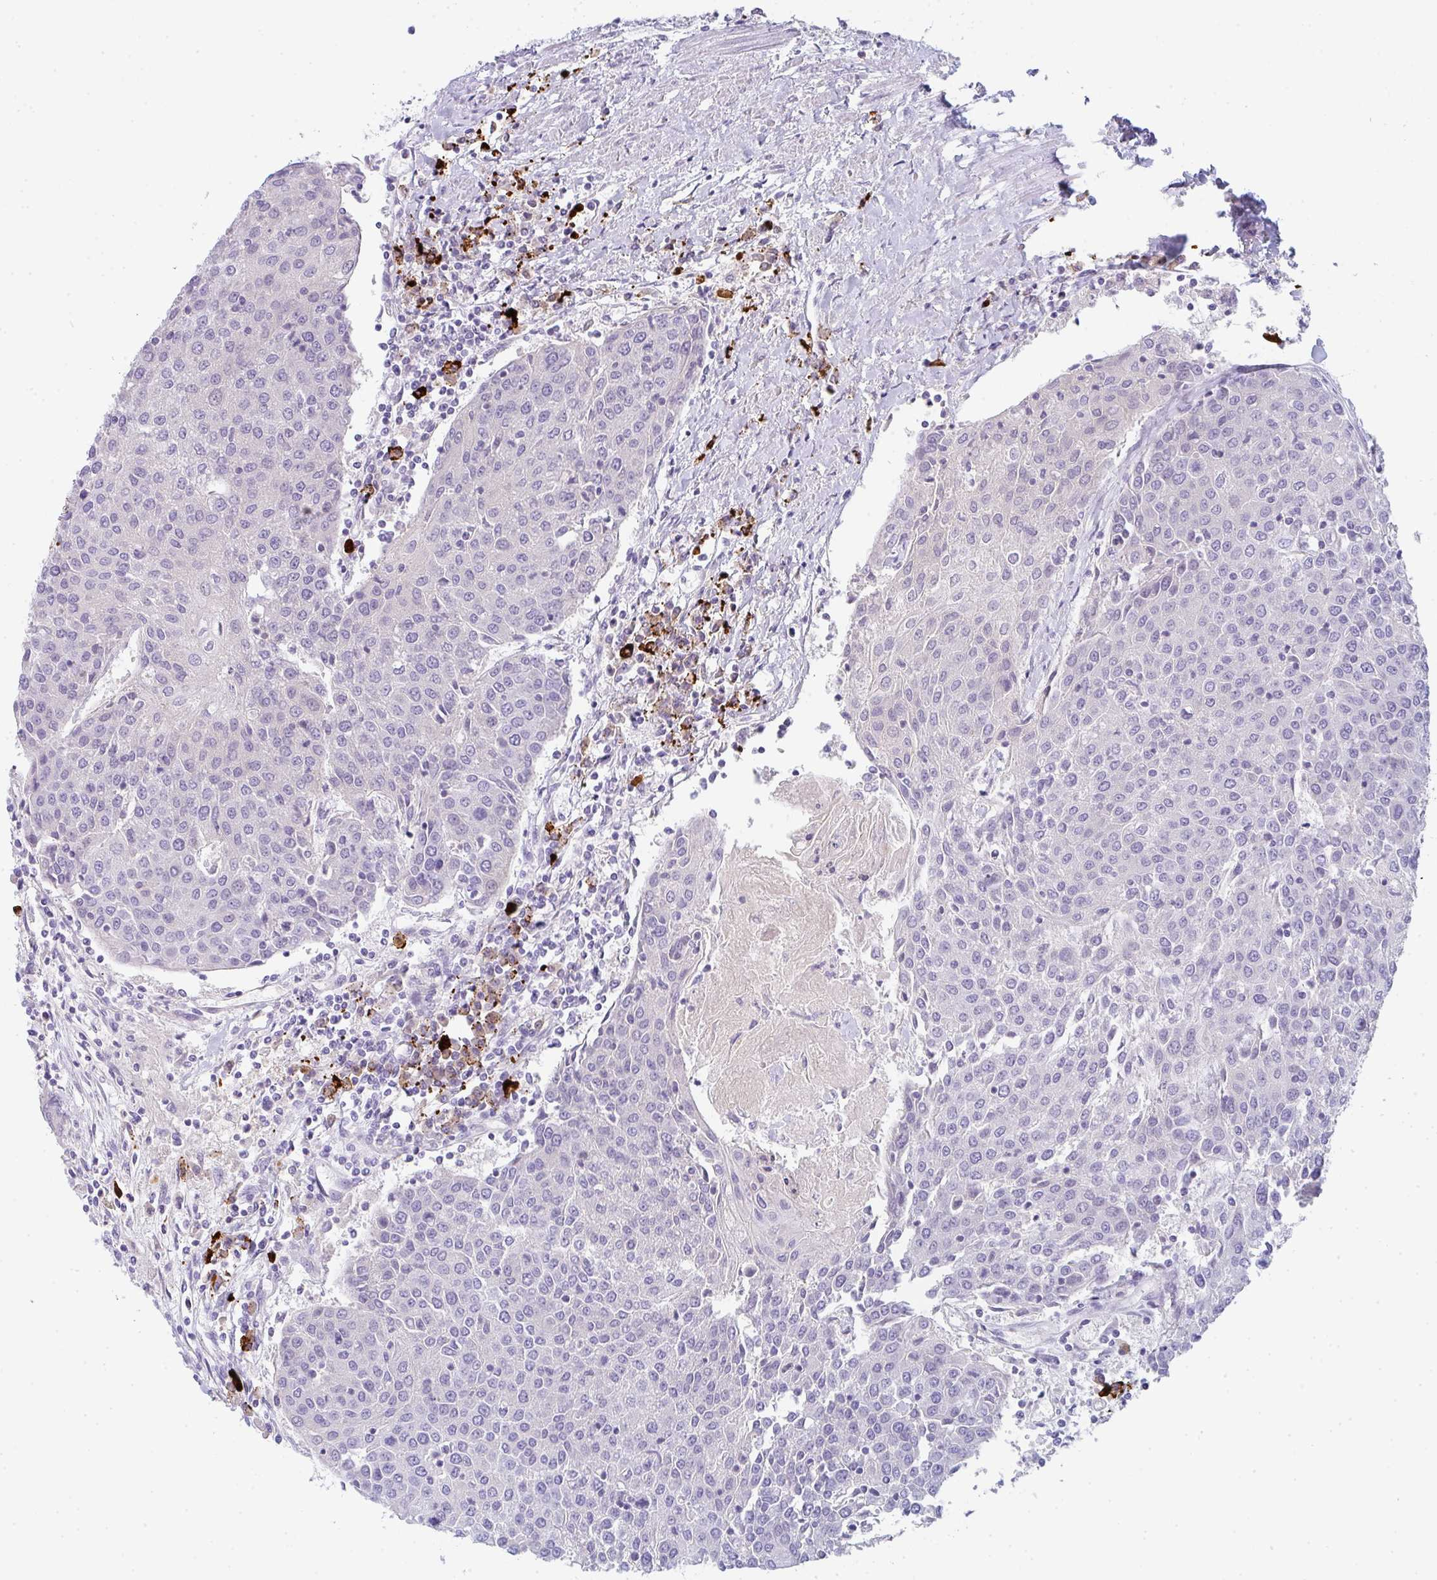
{"staining": {"intensity": "negative", "quantity": "none", "location": "none"}, "tissue": "urothelial cancer", "cell_type": "Tumor cells", "image_type": "cancer", "snomed": [{"axis": "morphology", "description": "Urothelial carcinoma, High grade"}, {"axis": "topography", "description": "Urinary bladder"}], "caption": "High magnification brightfield microscopy of urothelial cancer stained with DAB (brown) and counterstained with hematoxylin (blue): tumor cells show no significant positivity.", "gene": "CACNA1S", "patient": {"sex": "female", "age": 85}}